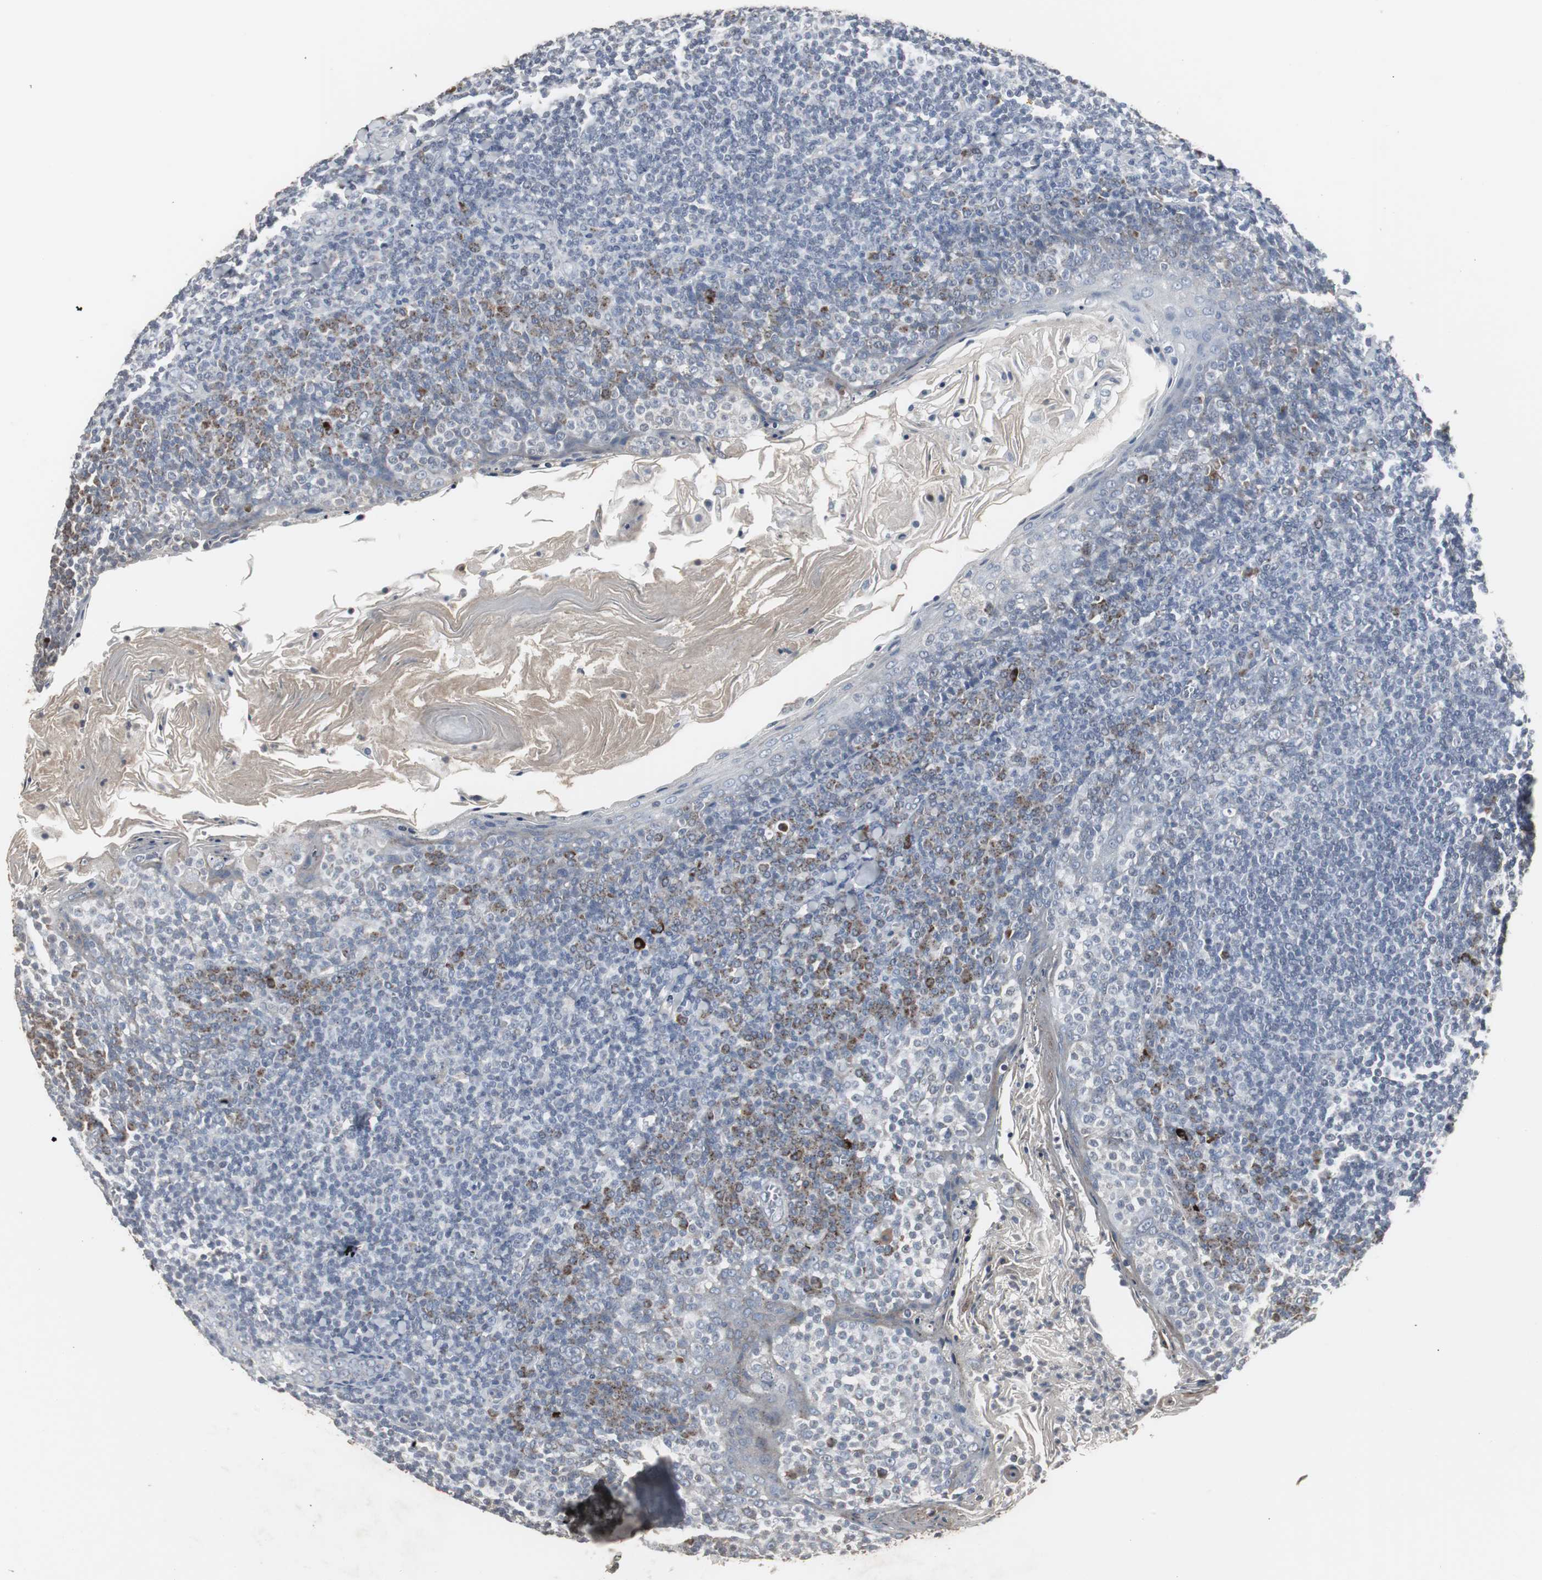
{"staining": {"intensity": "moderate", "quantity": "<25%", "location": "cytoplasmic/membranous"}, "tissue": "tonsil", "cell_type": "Germinal center cells", "image_type": "normal", "snomed": [{"axis": "morphology", "description": "Normal tissue, NOS"}, {"axis": "topography", "description": "Tonsil"}], "caption": "Moderate cytoplasmic/membranous expression is appreciated in about <25% of germinal center cells in benign tonsil.", "gene": "ACAA1", "patient": {"sex": "male", "age": 31}}